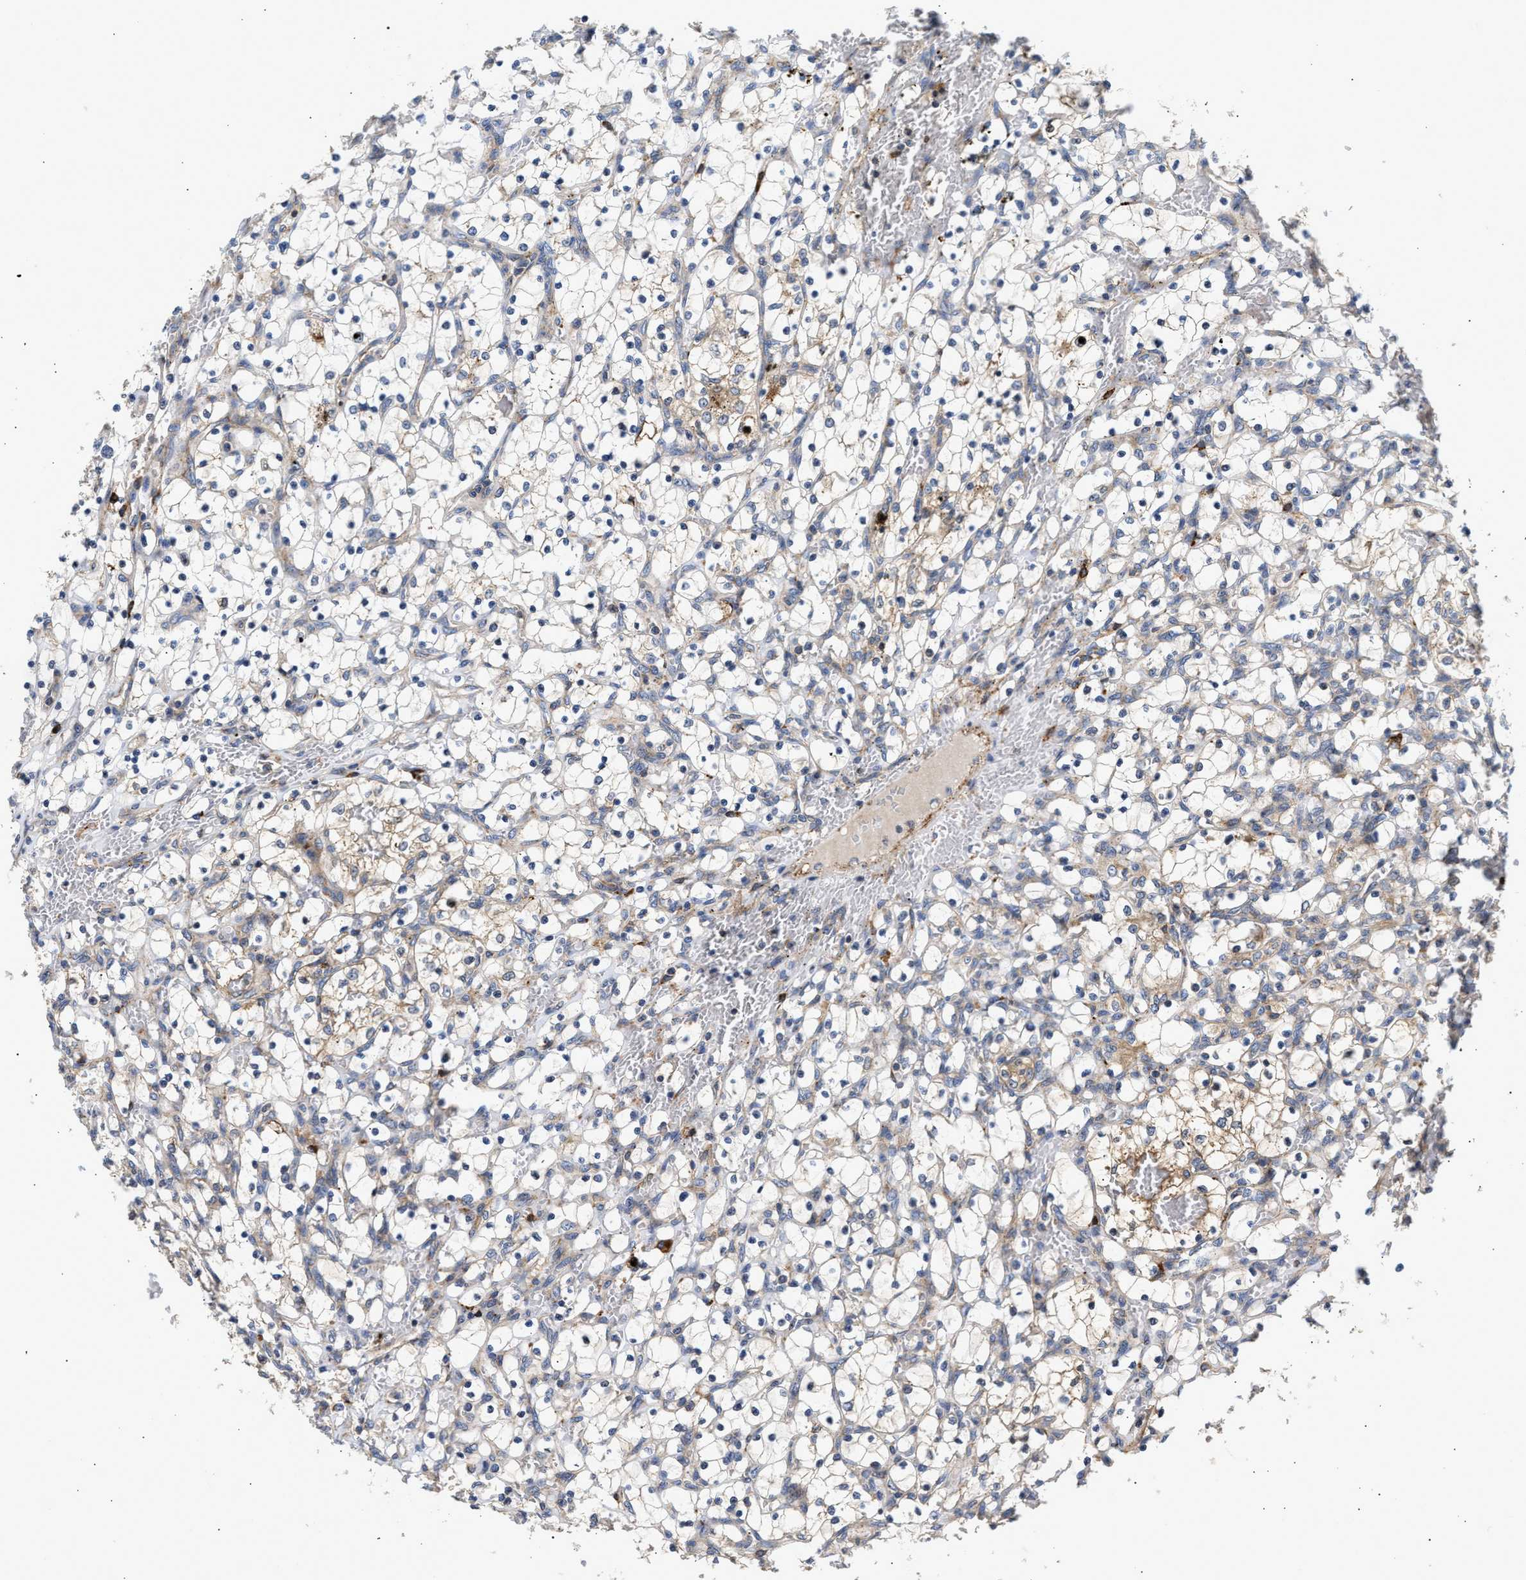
{"staining": {"intensity": "negative", "quantity": "none", "location": "none"}, "tissue": "renal cancer", "cell_type": "Tumor cells", "image_type": "cancer", "snomed": [{"axis": "morphology", "description": "Adenocarcinoma, NOS"}, {"axis": "topography", "description": "Kidney"}], "caption": "Immunohistochemistry (IHC) of renal adenocarcinoma reveals no staining in tumor cells.", "gene": "AMZ1", "patient": {"sex": "female", "age": 69}}